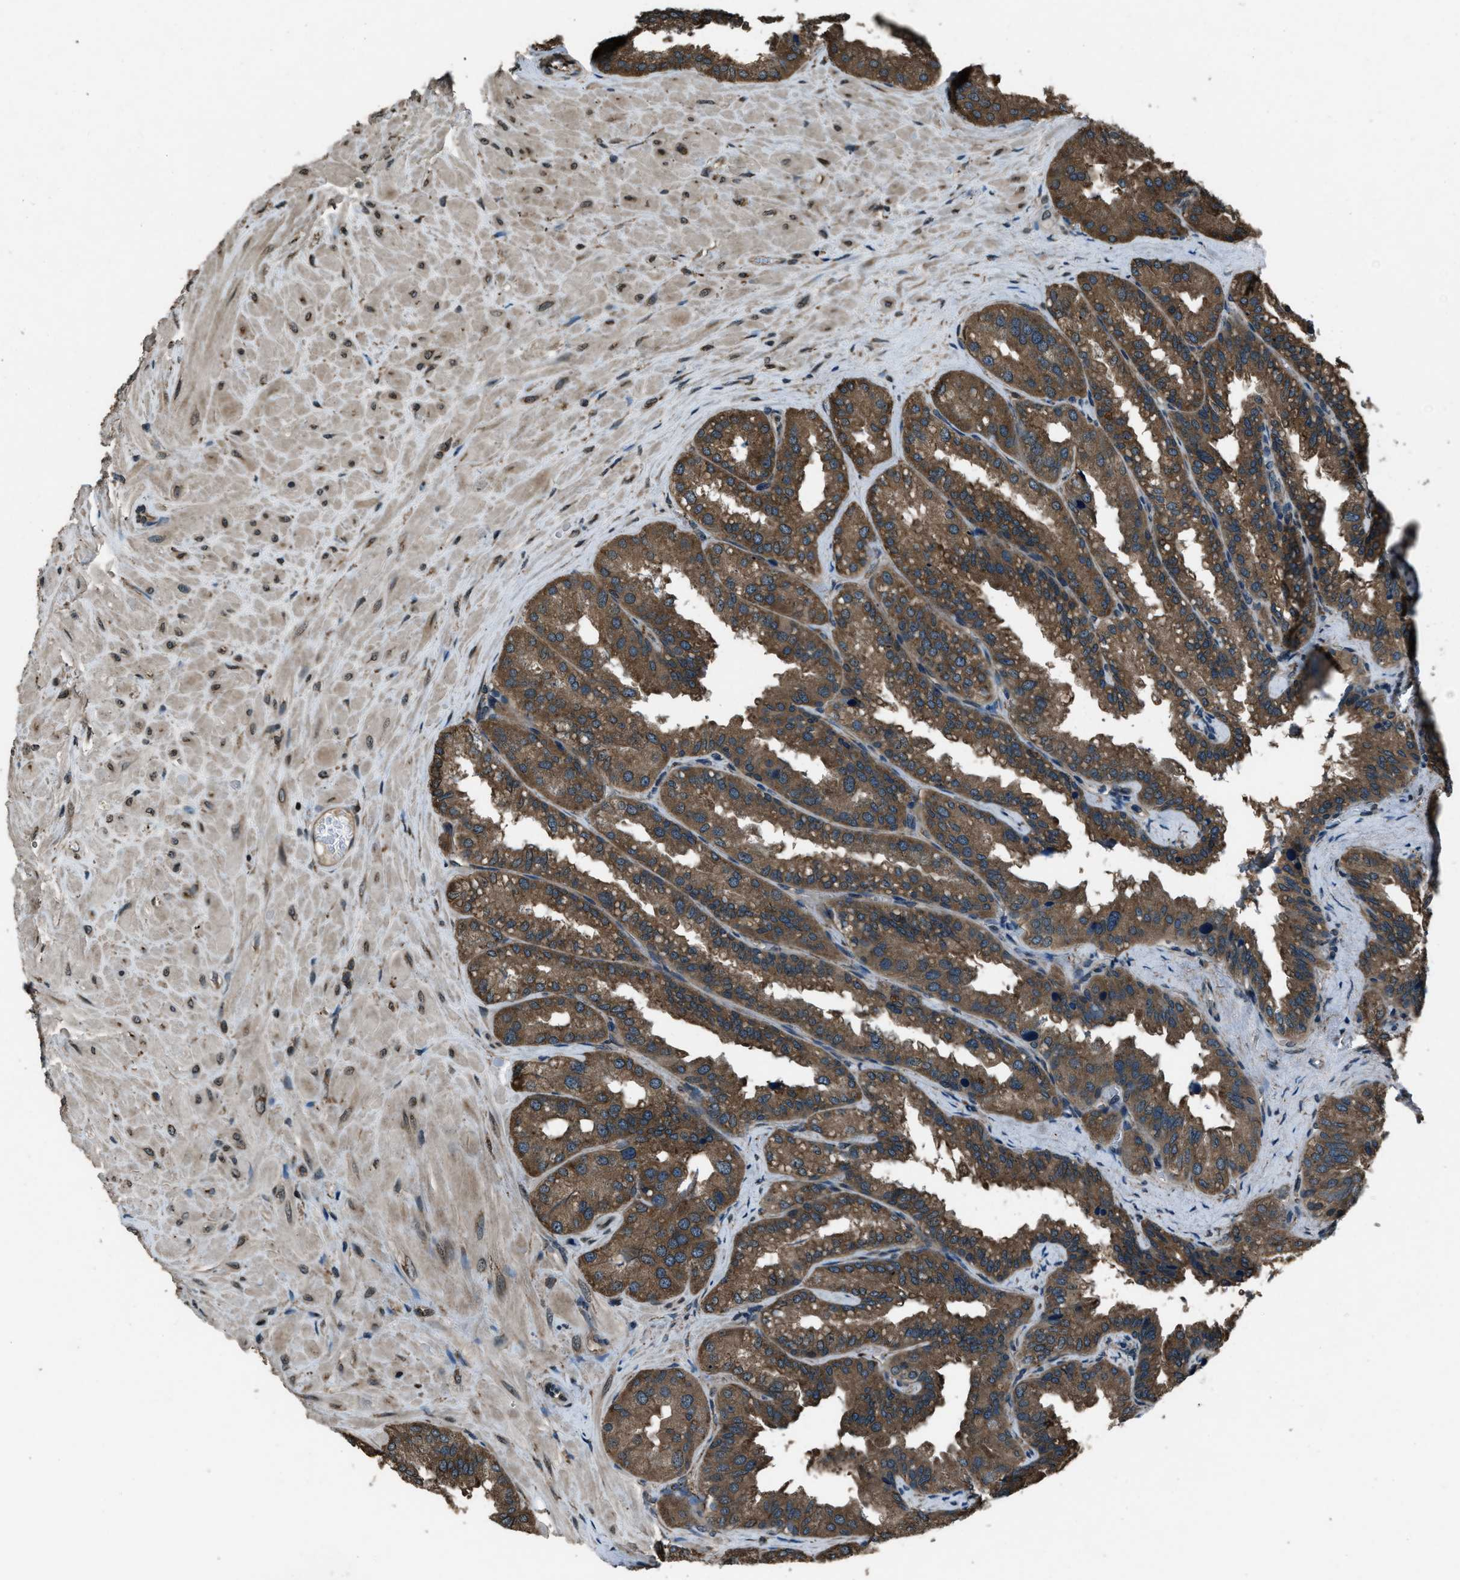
{"staining": {"intensity": "moderate", "quantity": ">75%", "location": "cytoplasmic/membranous"}, "tissue": "seminal vesicle", "cell_type": "Glandular cells", "image_type": "normal", "snomed": [{"axis": "morphology", "description": "Normal tissue, NOS"}, {"axis": "topography", "description": "Prostate"}, {"axis": "topography", "description": "Seminal veicle"}], "caption": "Immunohistochemical staining of unremarkable seminal vesicle reveals >75% levels of moderate cytoplasmic/membranous protein expression in about >75% of glandular cells.", "gene": "TRIM4", "patient": {"sex": "male", "age": 51}}